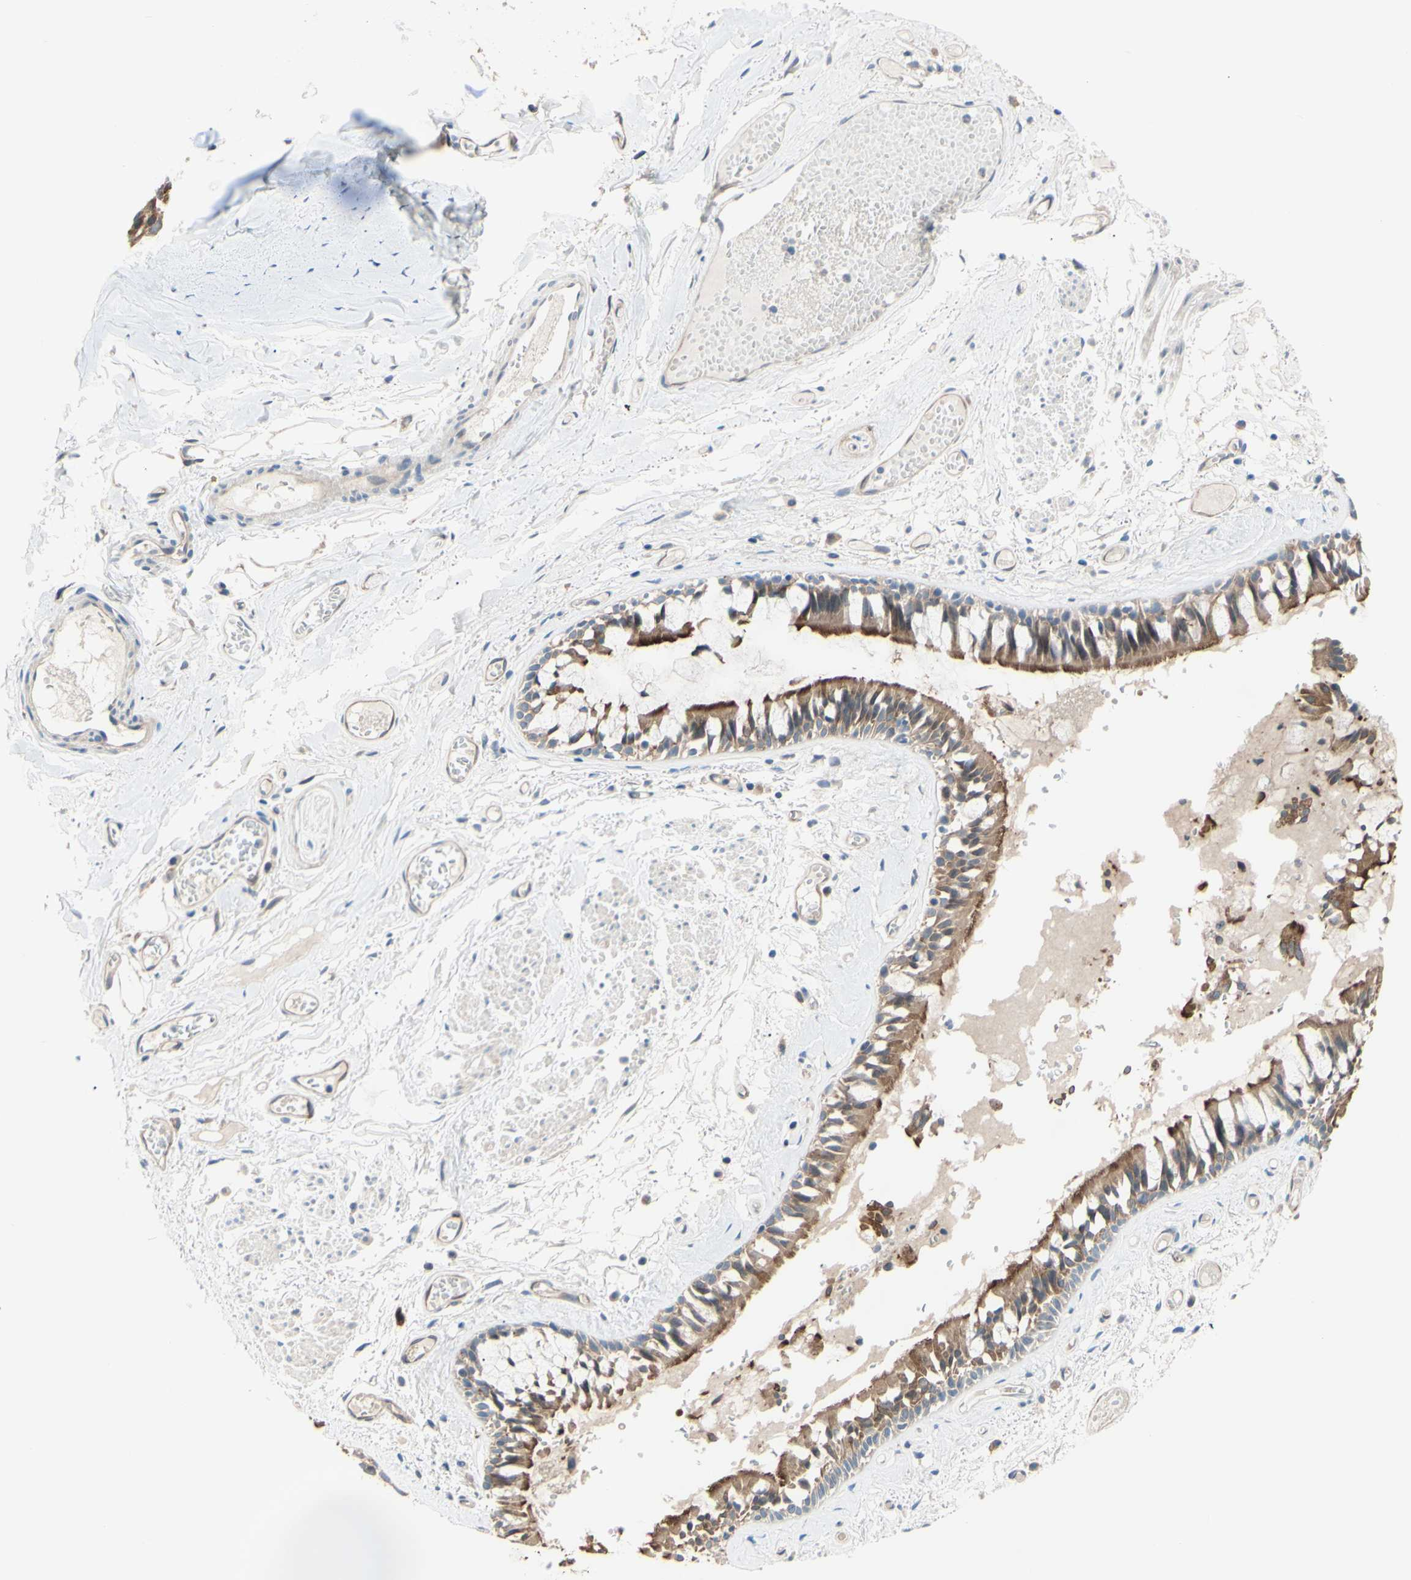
{"staining": {"intensity": "moderate", "quantity": ">75%", "location": "cytoplasmic/membranous"}, "tissue": "bronchus", "cell_type": "Respiratory epithelial cells", "image_type": "normal", "snomed": [{"axis": "morphology", "description": "Normal tissue, NOS"}, {"axis": "morphology", "description": "Inflammation, NOS"}, {"axis": "topography", "description": "Cartilage tissue"}, {"axis": "topography", "description": "Lung"}], "caption": "Human bronchus stained with a brown dye demonstrates moderate cytoplasmic/membranous positive expression in about >75% of respiratory epithelial cells.", "gene": "DYNLRB1", "patient": {"sex": "male", "age": 71}}